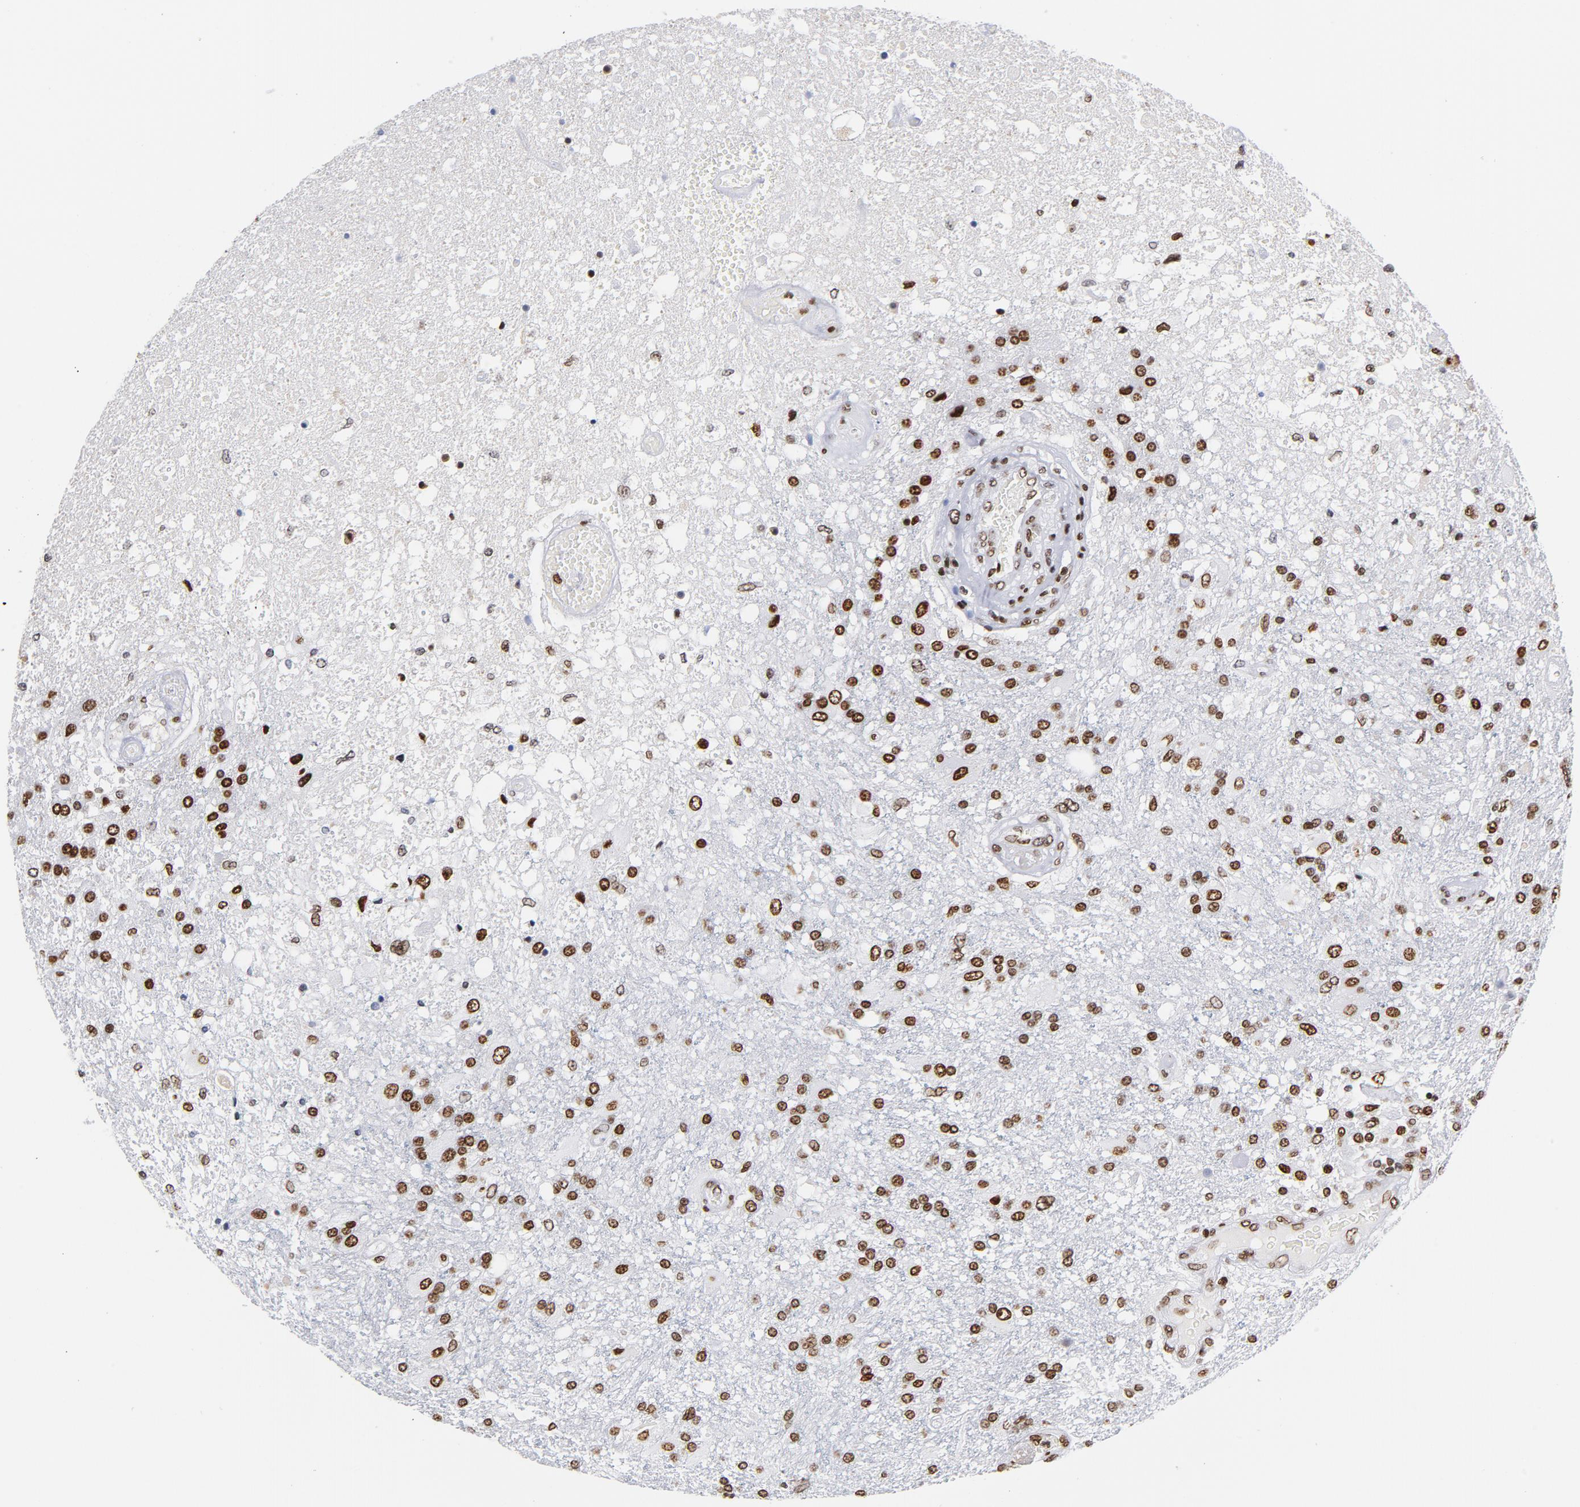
{"staining": {"intensity": "strong", "quantity": ">75%", "location": "cytoplasmic/membranous,nuclear"}, "tissue": "glioma", "cell_type": "Tumor cells", "image_type": "cancer", "snomed": [{"axis": "morphology", "description": "Glioma, malignant, High grade"}, {"axis": "topography", "description": "Cerebral cortex"}], "caption": "High-magnification brightfield microscopy of glioma stained with DAB (brown) and counterstained with hematoxylin (blue). tumor cells exhibit strong cytoplasmic/membranous and nuclear positivity is identified in approximately>75% of cells.", "gene": "TOP2B", "patient": {"sex": "male", "age": 79}}